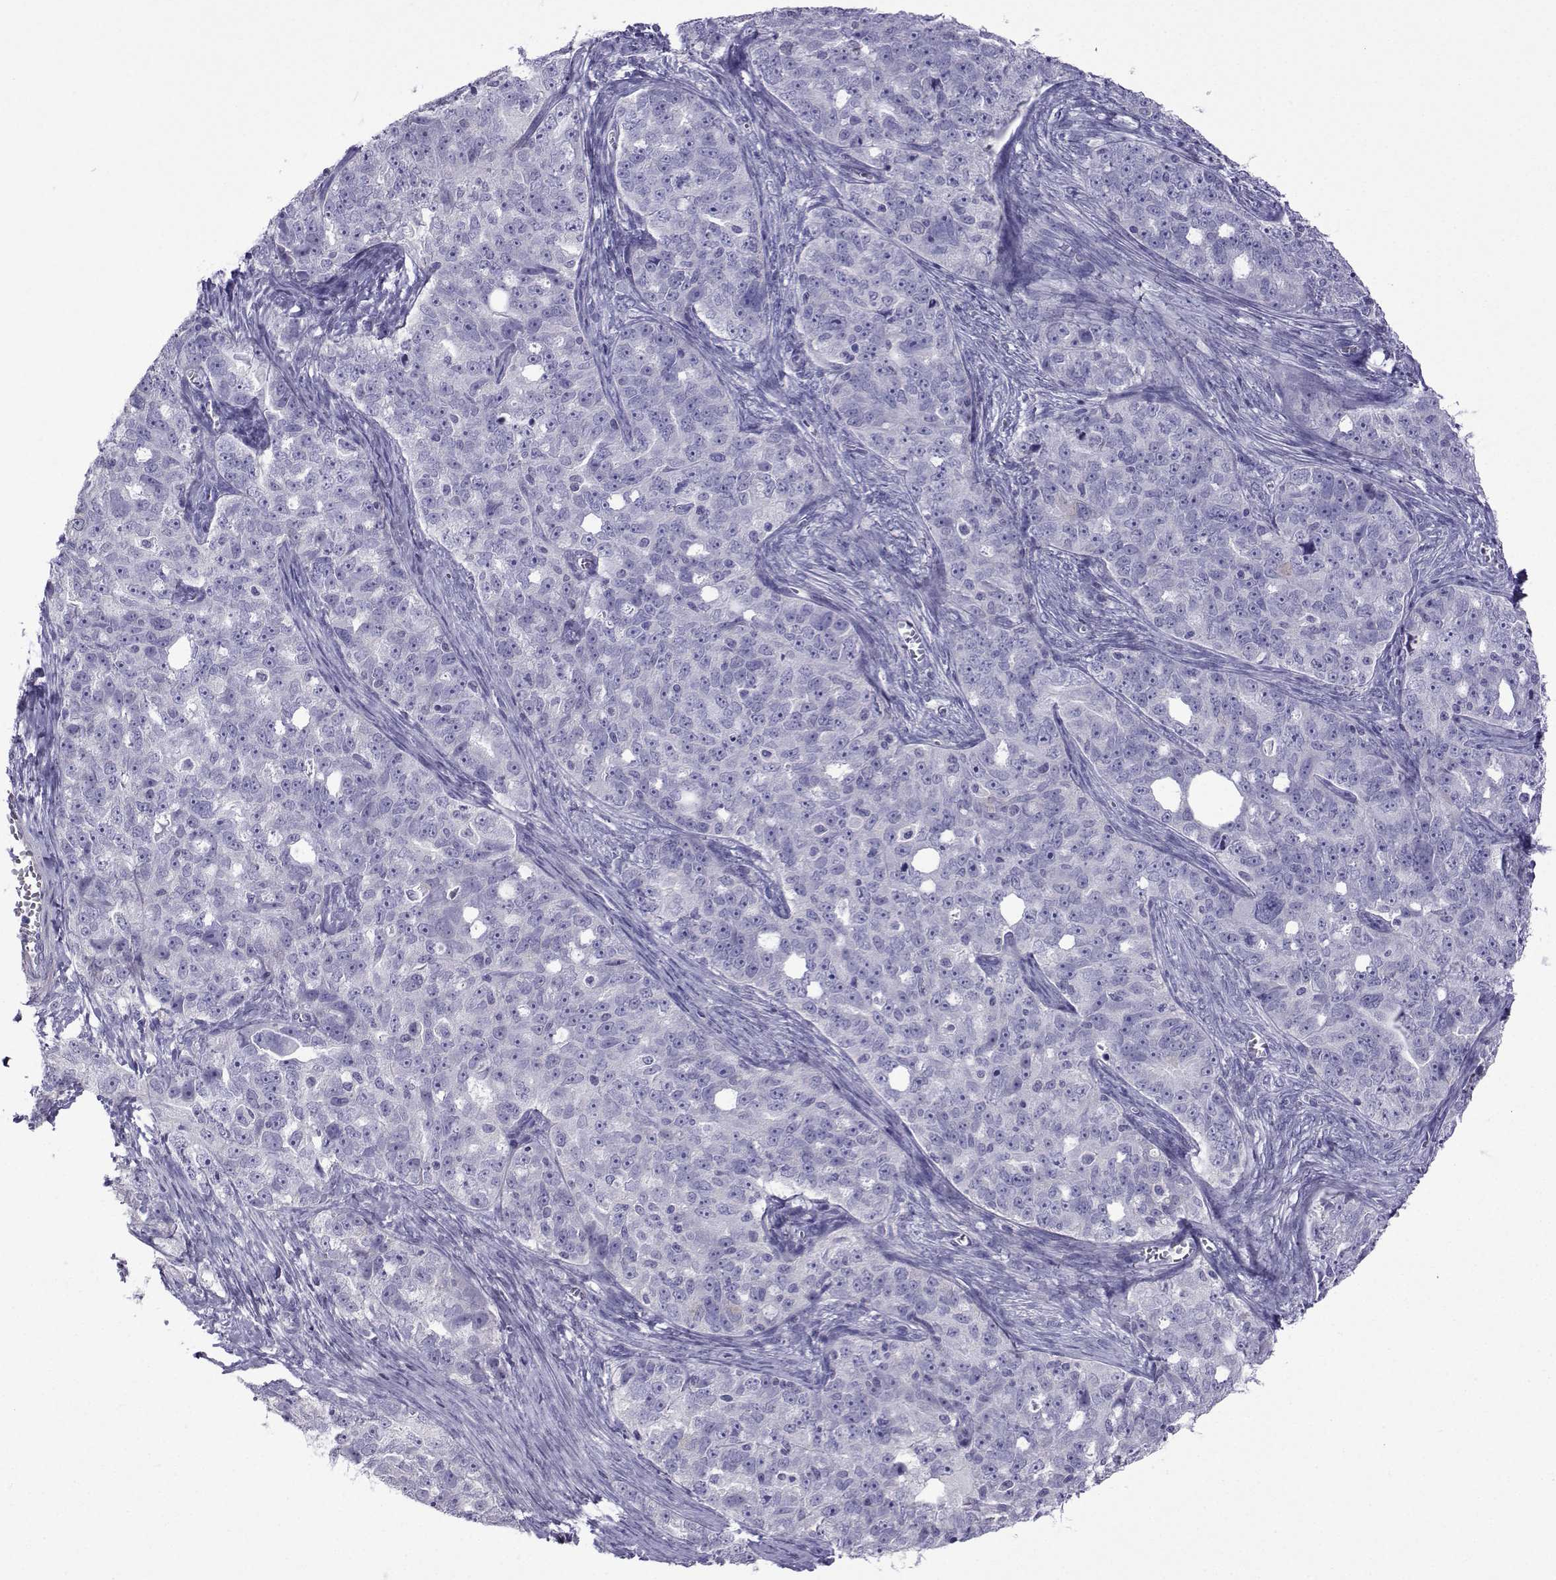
{"staining": {"intensity": "negative", "quantity": "none", "location": "none"}, "tissue": "ovarian cancer", "cell_type": "Tumor cells", "image_type": "cancer", "snomed": [{"axis": "morphology", "description": "Cystadenocarcinoma, serous, NOS"}, {"axis": "topography", "description": "Ovary"}], "caption": "Ovarian cancer (serous cystadenocarcinoma) was stained to show a protein in brown. There is no significant staining in tumor cells.", "gene": "CFAP70", "patient": {"sex": "female", "age": 51}}